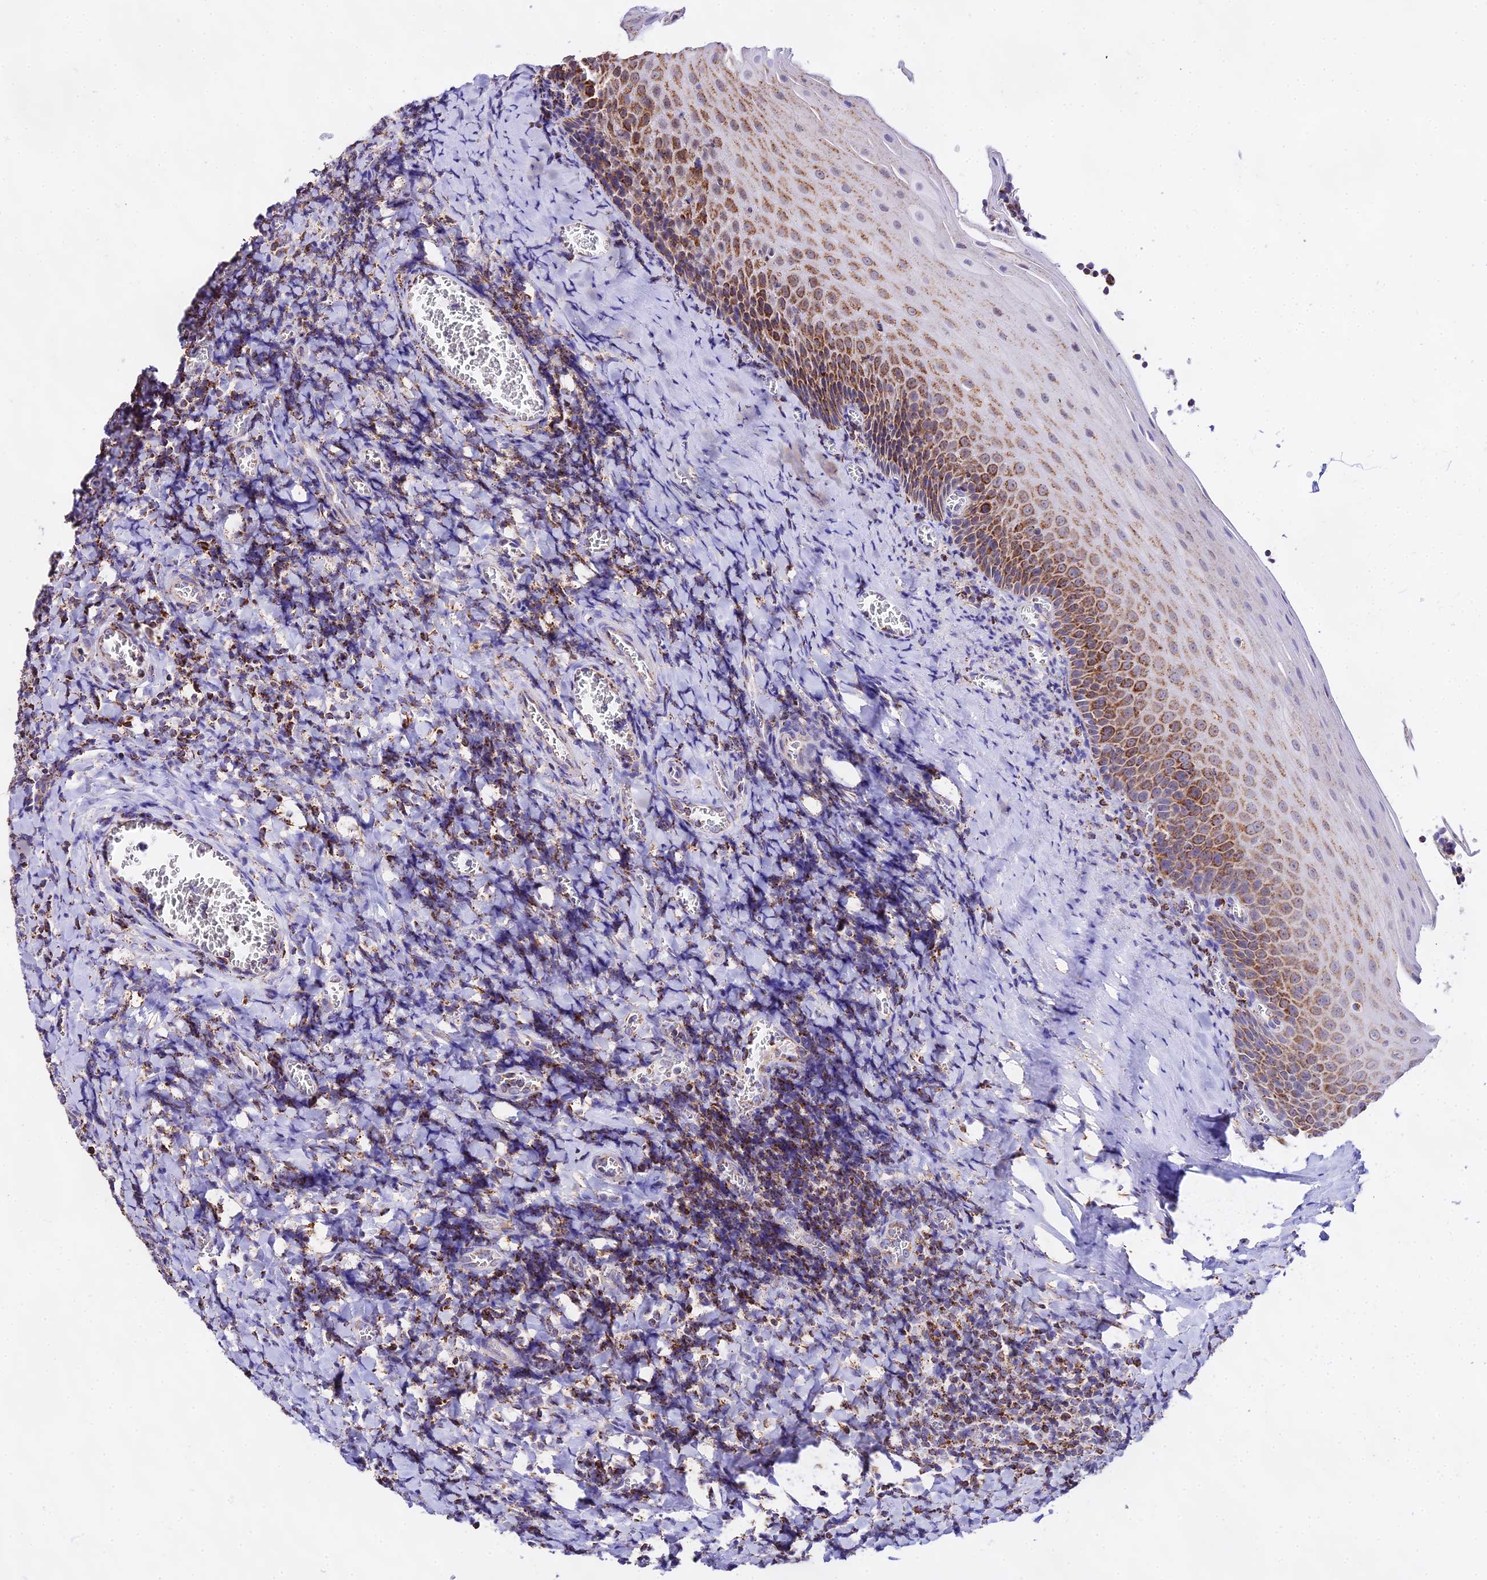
{"staining": {"intensity": "strong", "quantity": ">75%", "location": "cytoplasmic/membranous"}, "tissue": "tonsil", "cell_type": "Germinal center cells", "image_type": "normal", "snomed": [{"axis": "morphology", "description": "Normal tissue, NOS"}, {"axis": "topography", "description": "Tonsil"}], "caption": "A high amount of strong cytoplasmic/membranous staining is identified in approximately >75% of germinal center cells in benign tonsil.", "gene": "ATP5PD", "patient": {"sex": "male", "age": 27}}